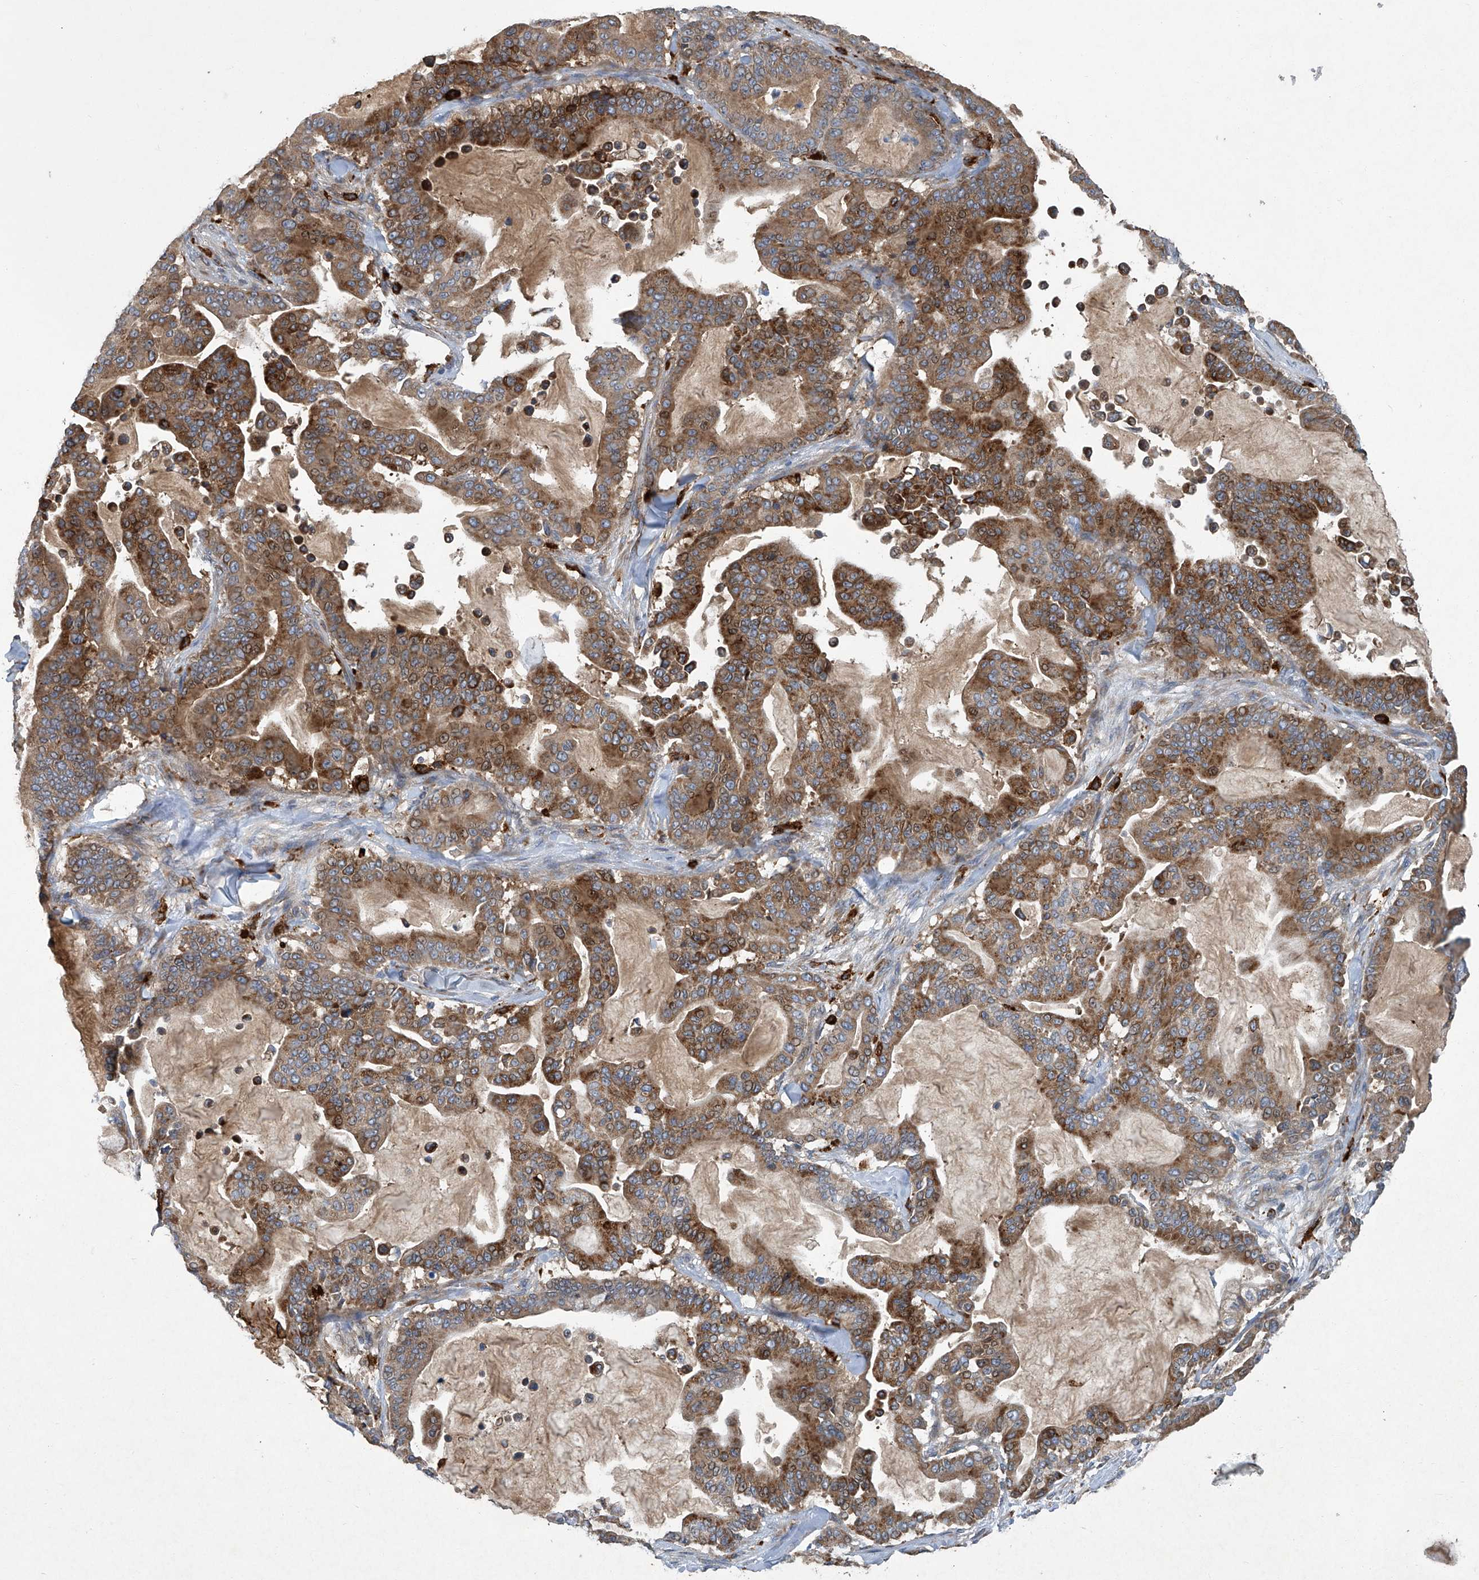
{"staining": {"intensity": "moderate", "quantity": ">75%", "location": "cytoplasmic/membranous"}, "tissue": "pancreatic cancer", "cell_type": "Tumor cells", "image_type": "cancer", "snomed": [{"axis": "morphology", "description": "Adenocarcinoma, NOS"}, {"axis": "topography", "description": "Pancreas"}], "caption": "This micrograph demonstrates immunohistochemistry (IHC) staining of human pancreatic adenocarcinoma, with medium moderate cytoplasmic/membranous staining in about >75% of tumor cells.", "gene": "FAM167A", "patient": {"sex": "male", "age": 63}}